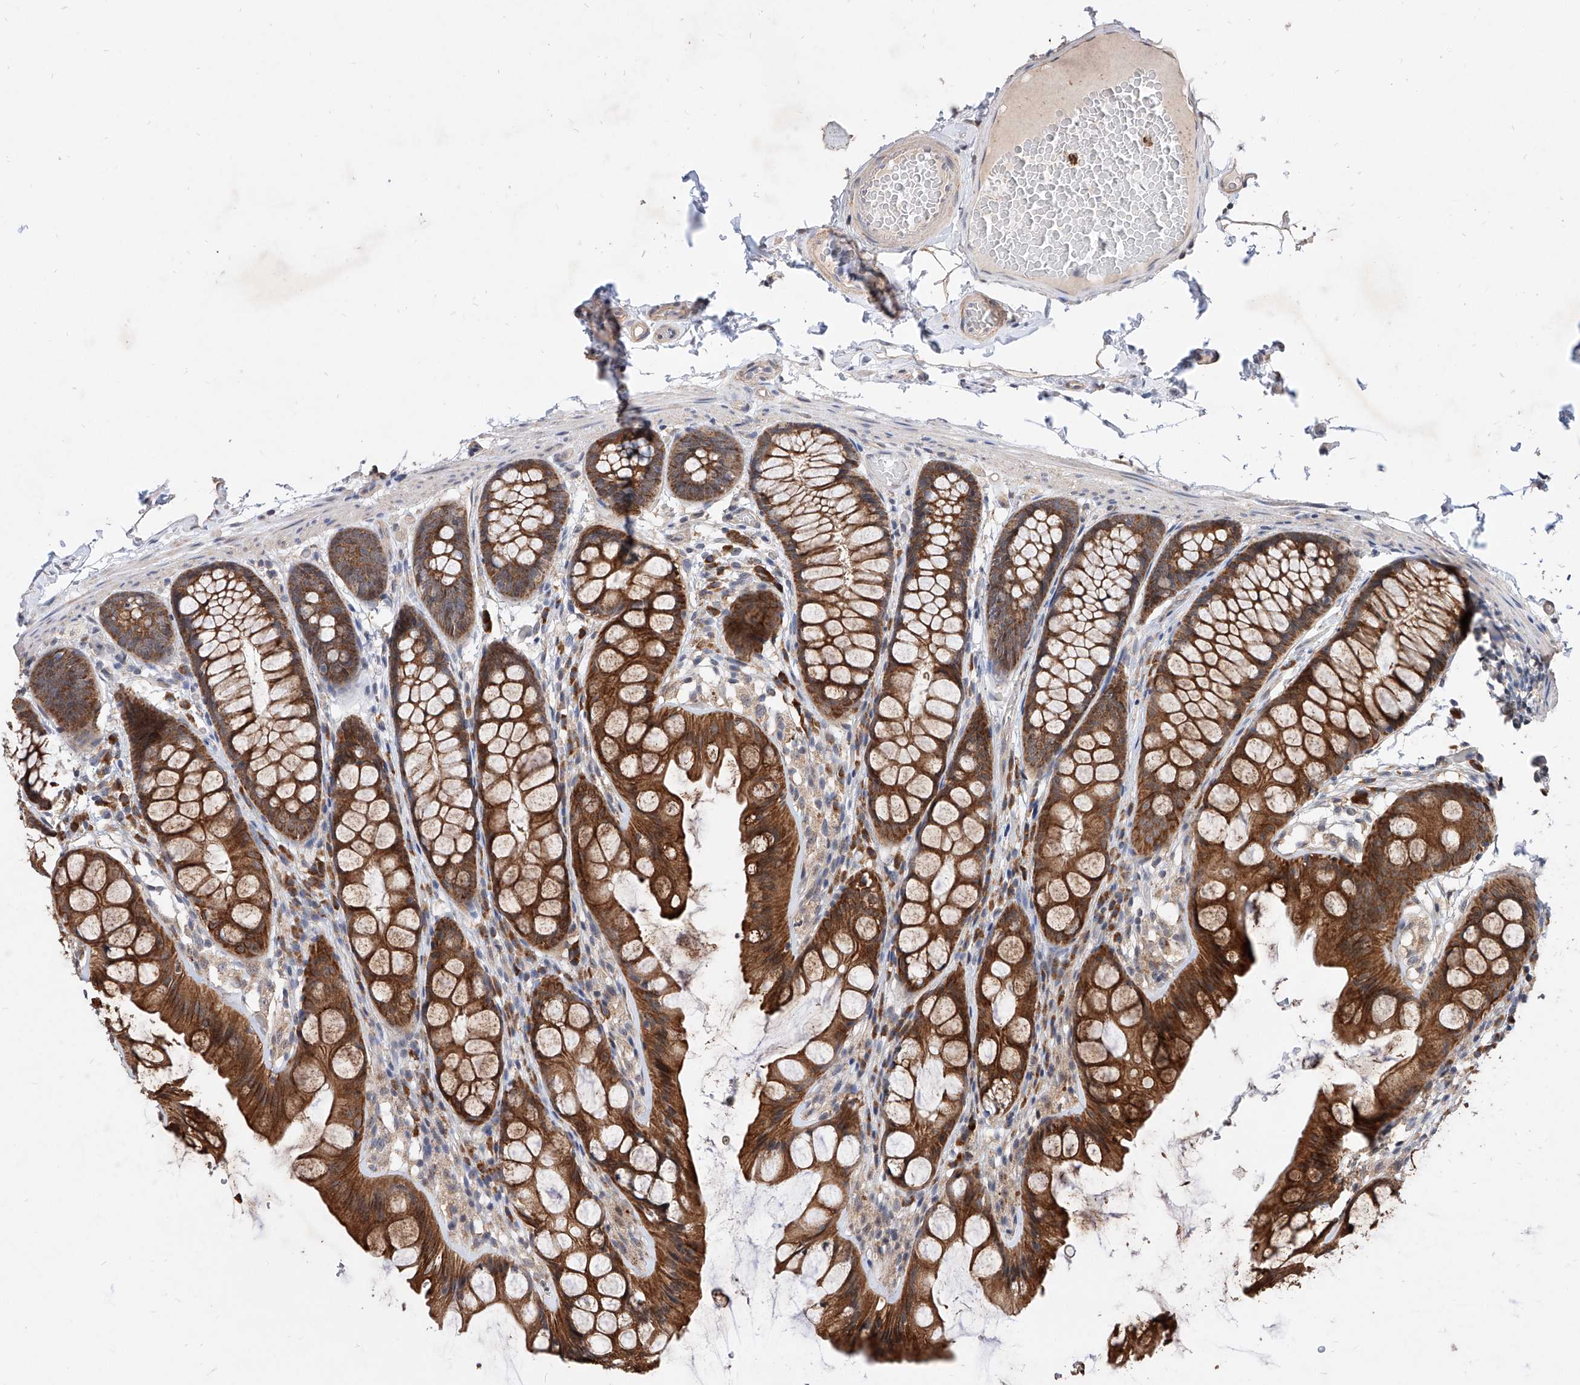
{"staining": {"intensity": "weak", "quantity": ">75%", "location": "cytoplasmic/membranous"}, "tissue": "colon", "cell_type": "Endothelial cells", "image_type": "normal", "snomed": [{"axis": "morphology", "description": "Normal tissue, NOS"}, {"axis": "topography", "description": "Colon"}], "caption": "Brown immunohistochemical staining in normal colon displays weak cytoplasmic/membranous expression in about >75% of endothelial cells. The staining was performed using DAB, with brown indicating positive protein expression. Nuclei are stained blue with hematoxylin.", "gene": "MFSD4B", "patient": {"sex": "male", "age": 47}}